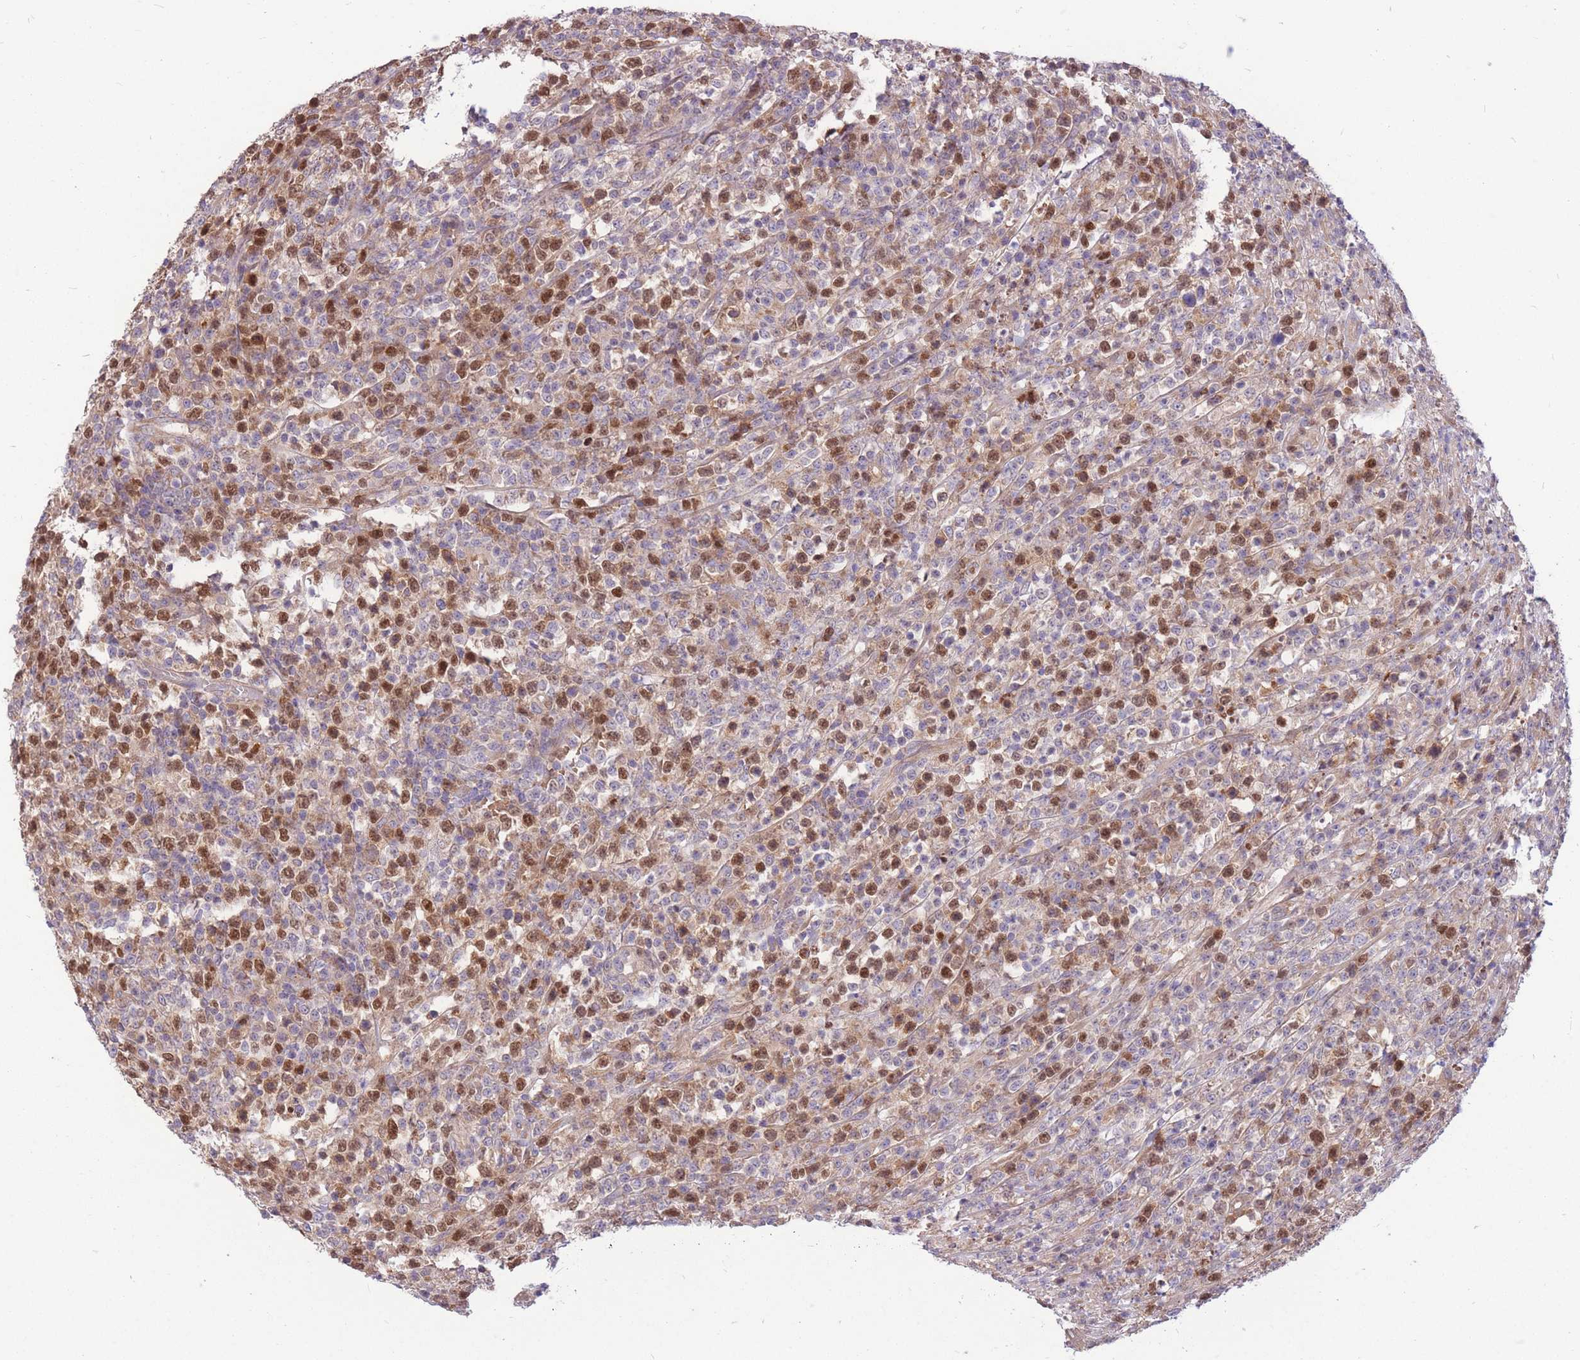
{"staining": {"intensity": "strong", "quantity": "25%-75%", "location": "nuclear"}, "tissue": "lymphoma", "cell_type": "Tumor cells", "image_type": "cancer", "snomed": [{"axis": "morphology", "description": "Malignant lymphoma, non-Hodgkin's type, High grade"}, {"axis": "topography", "description": "Colon"}], "caption": "Immunohistochemical staining of human lymphoma shows high levels of strong nuclear expression in approximately 25%-75% of tumor cells. The staining was performed using DAB (3,3'-diaminobenzidine), with brown indicating positive protein expression. Nuclei are stained blue with hematoxylin.", "gene": "GMNN", "patient": {"sex": "female", "age": 53}}